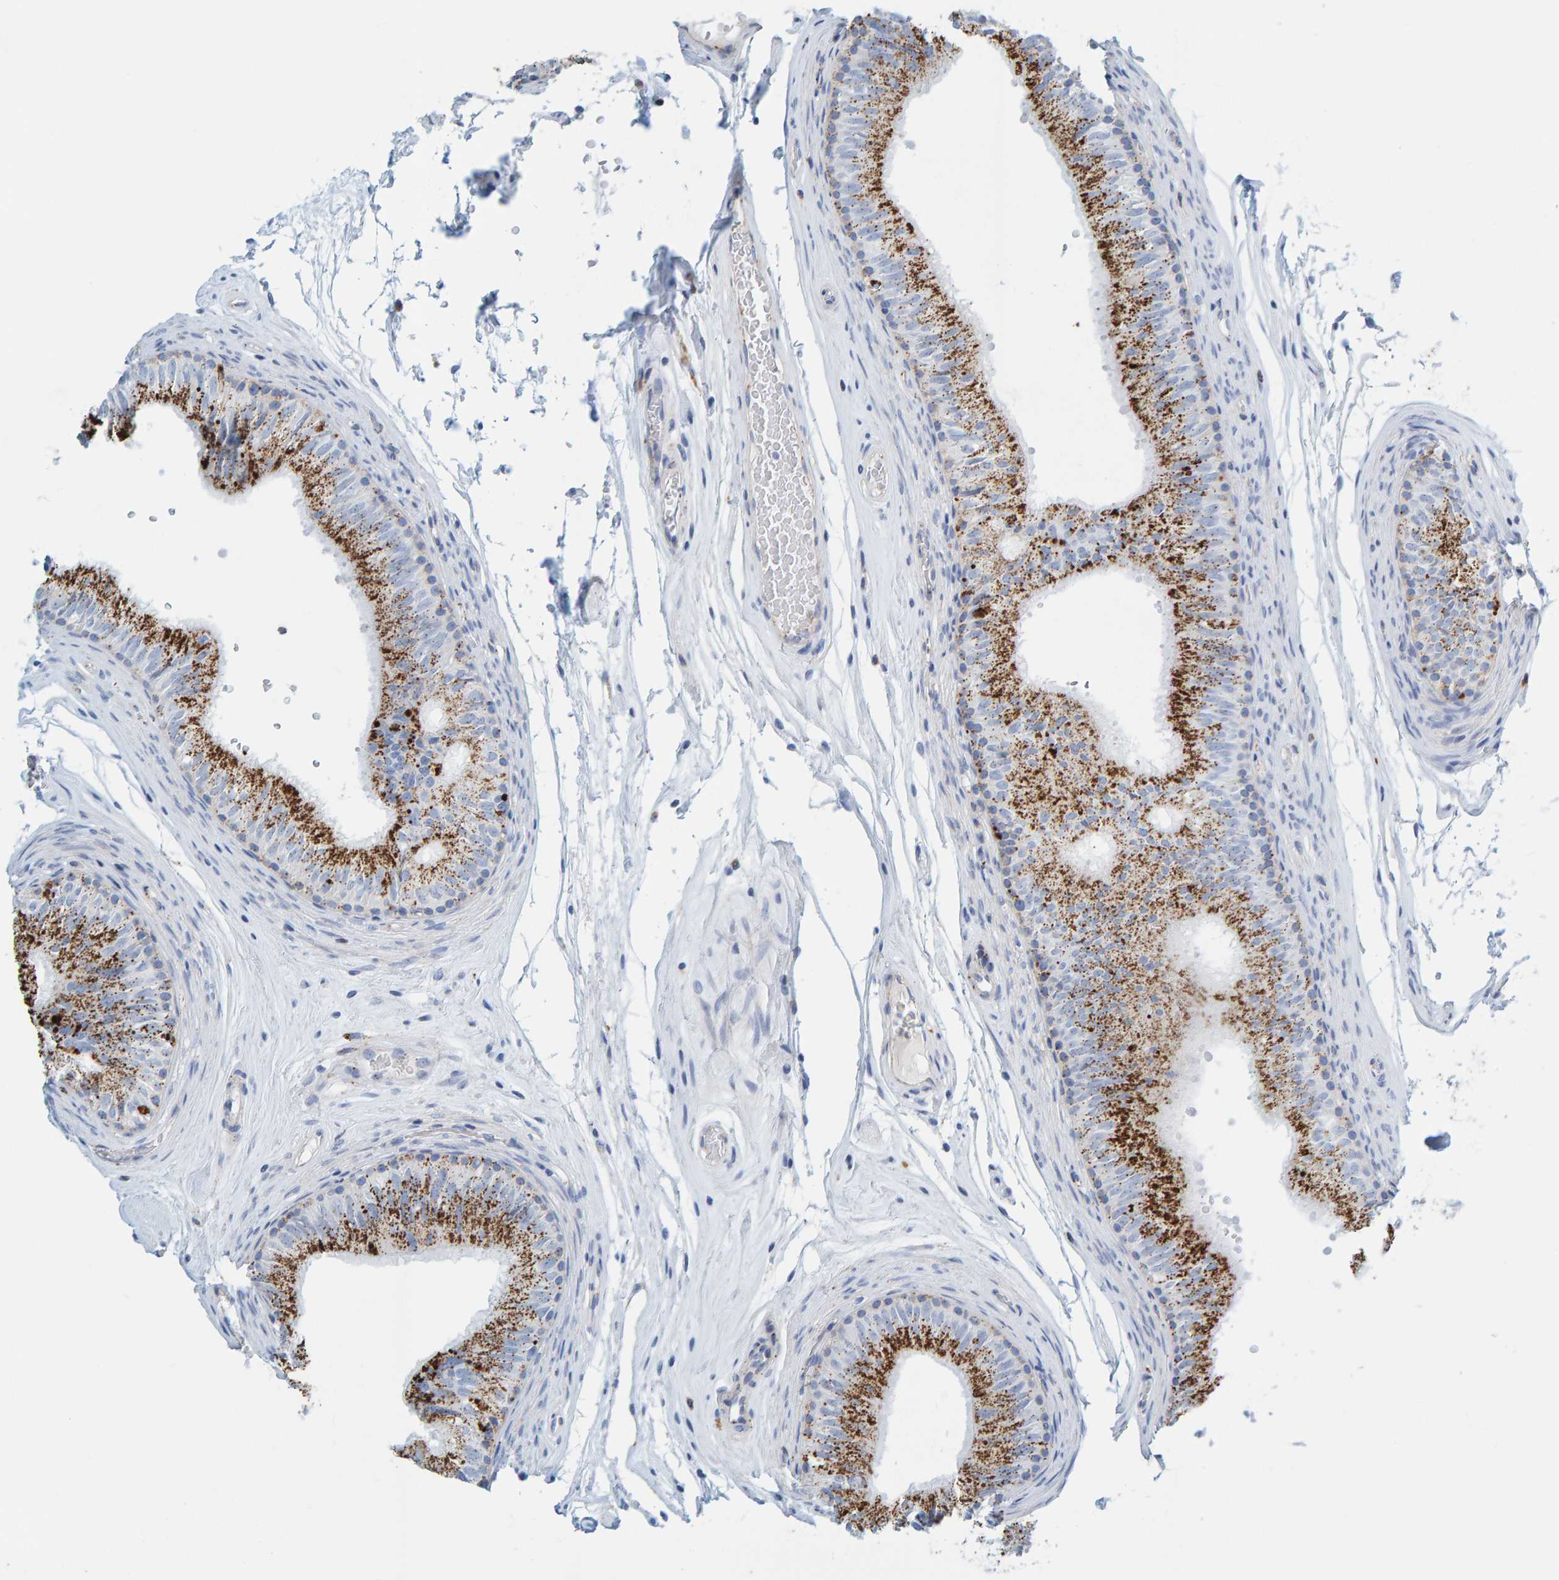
{"staining": {"intensity": "strong", "quantity": ">75%", "location": "cytoplasmic/membranous"}, "tissue": "epididymis", "cell_type": "Glandular cells", "image_type": "normal", "snomed": [{"axis": "morphology", "description": "Normal tissue, NOS"}, {"axis": "topography", "description": "Epididymis"}], "caption": "Immunohistochemistry (IHC) (DAB) staining of normal human epididymis shows strong cytoplasmic/membranous protein expression in about >75% of glandular cells. (IHC, brightfield microscopy, high magnification).", "gene": "BIN3", "patient": {"sex": "male", "age": 36}}